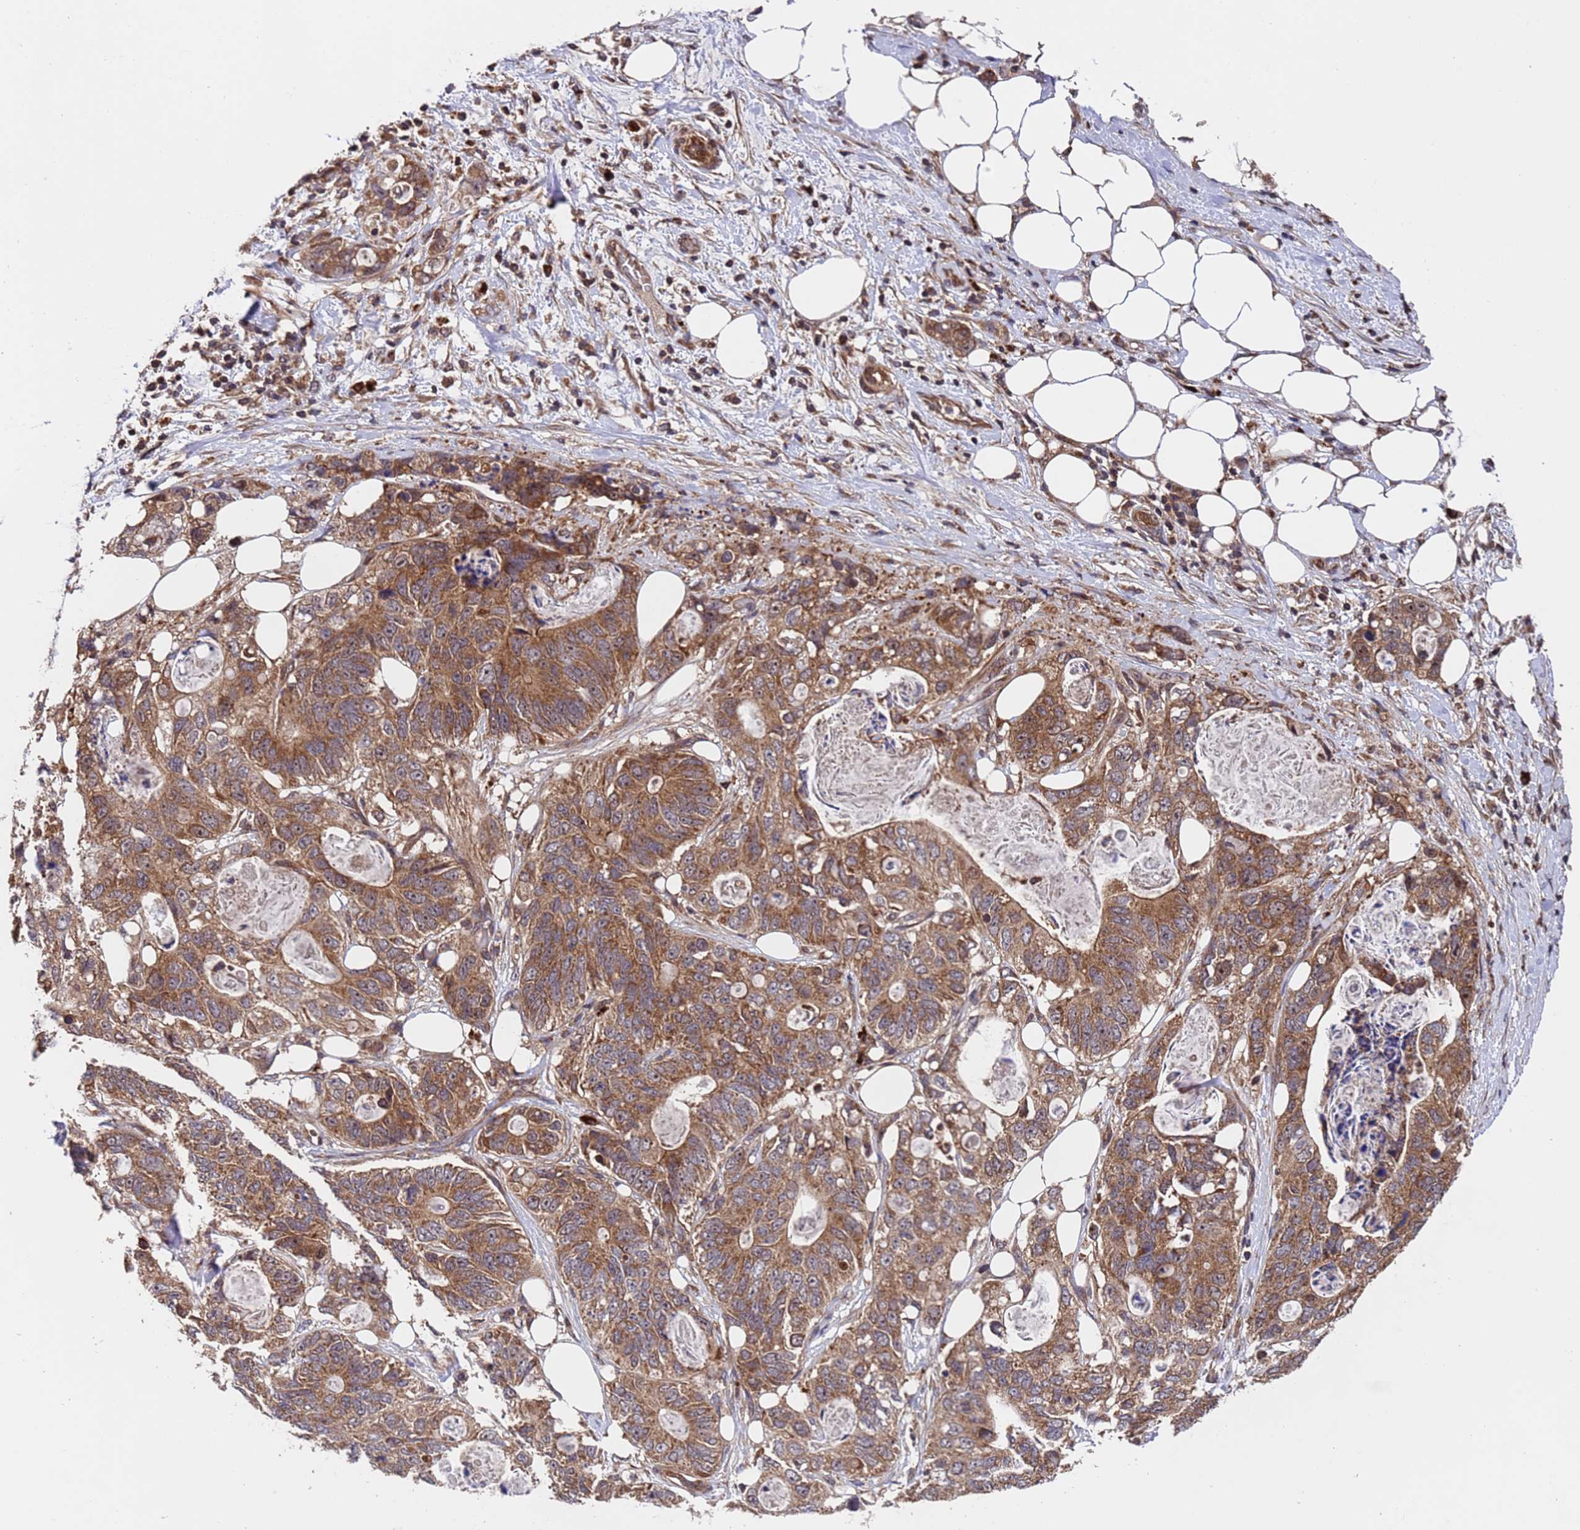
{"staining": {"intensity": "strong", "quantity": ">75%", "location": "cytoplasmic/membranous"}, "tissue": "stomach cancer", "cell_type": "Tumor cells", "image_type": "cancer", "snomed": [{"axis": "morphology", "description": "Adenocarcinoma, NOS"}, {"axis": "topography", "description": "Stomach"}], "caption": "High-magnification brightfield microscopy of adenocarcinoma (stomach) stained with DAB (3,3'-diaminobenzidine) (brown) and counterstained with hematoxylin (blue). tumor cells exhibit strong cytoplasmic/membranous staining is appreciated in approximately>75% of cells.", "gene": "TSR3", "patient": {"sex": "female", "age": 89}}